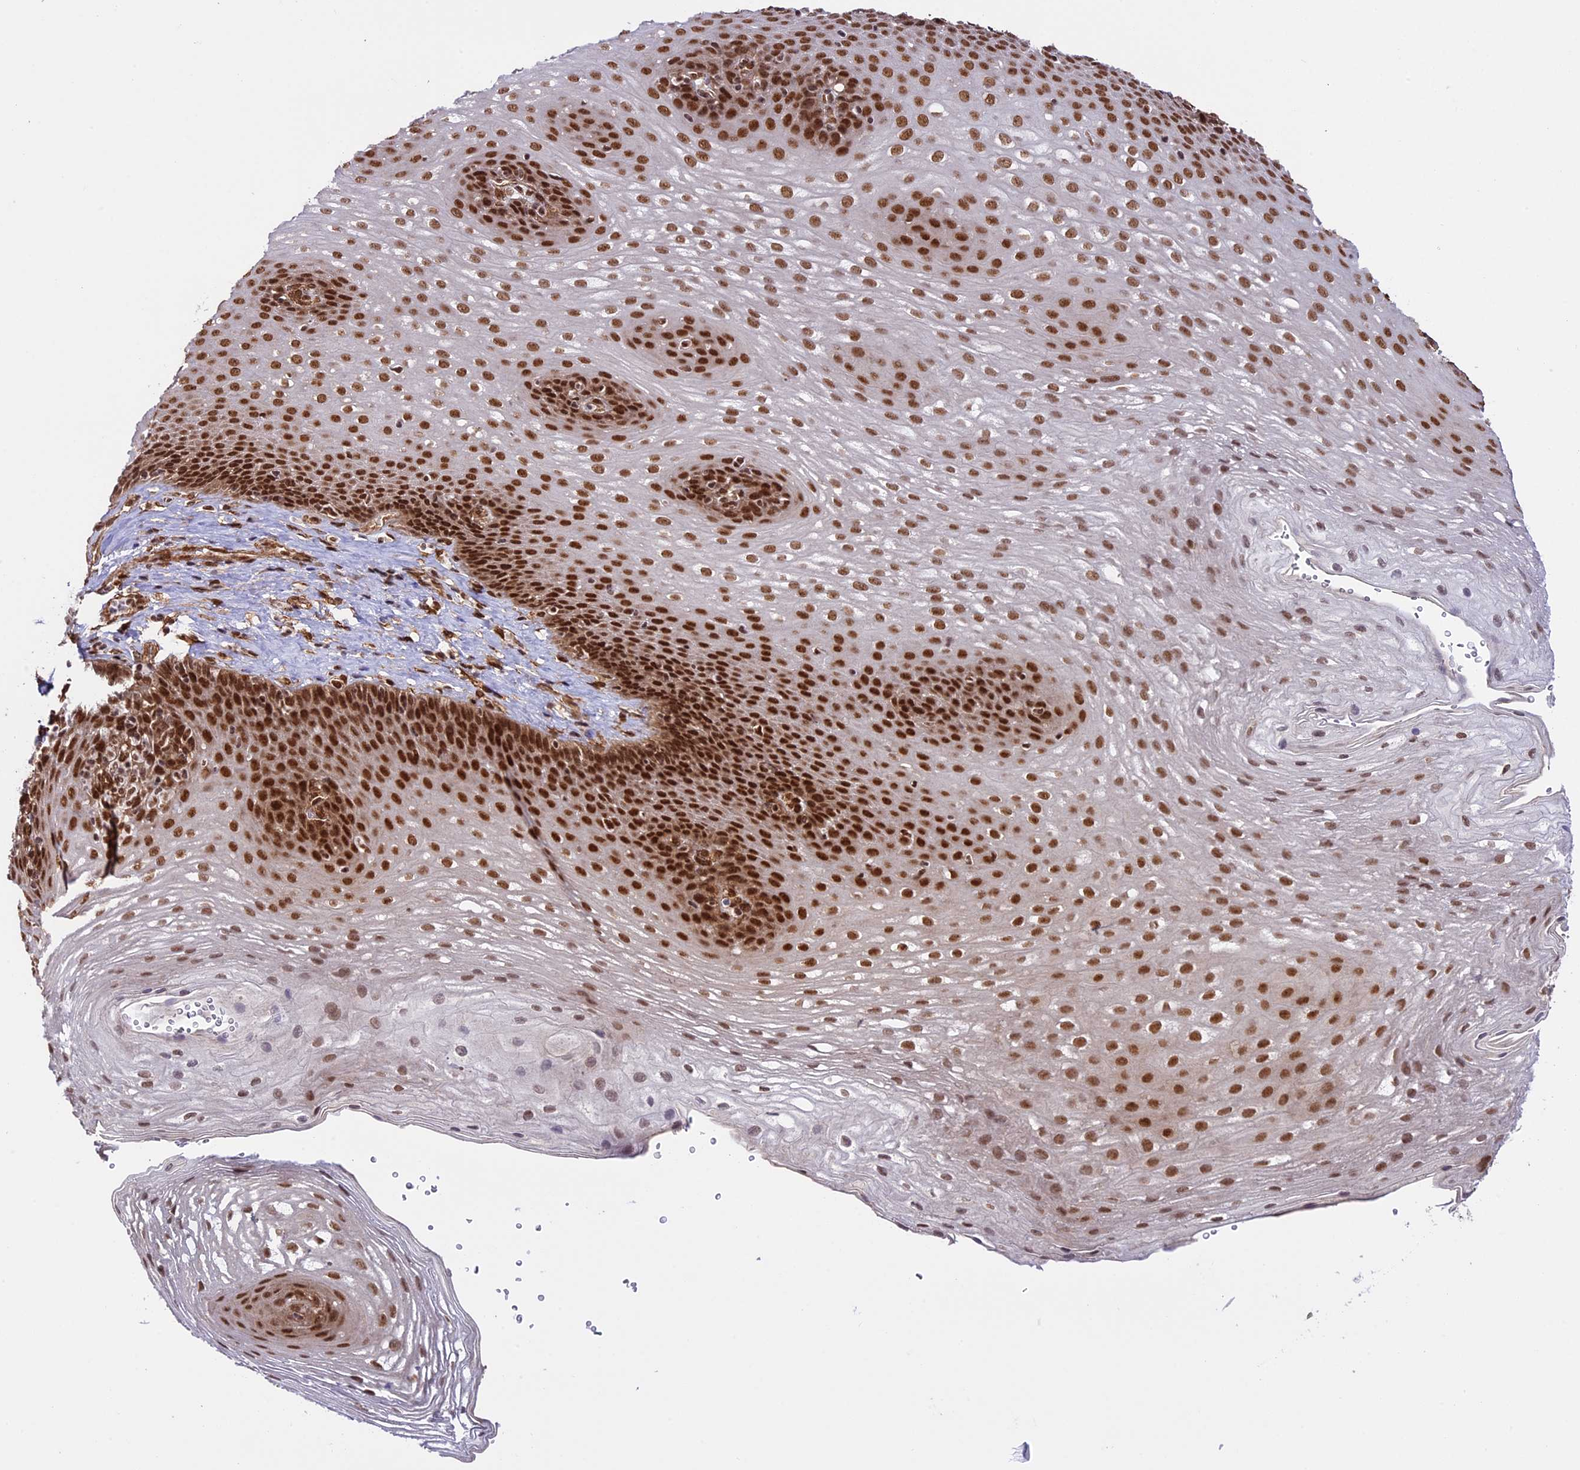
{"staining": {"intensity": "strong", "quantity": "25%-75%", "location": "nuclear"}, "tissue": "esophagus", "cell_type": "Squamous epithelial cells", "image_type": "normal", "snomed": [{"axis": "morphology", "description": "Normal tissue, NOS"}, {"axis": "topography", "description": "Esophagus"}], "caption": "Protein staining reveals strong nuclear positivity in about 25%-75% of squamous epithelial cells in unremarkable esophagus.", "gene": "MPHOSPH8", "patient": {"sex": "female", "age": 66}}